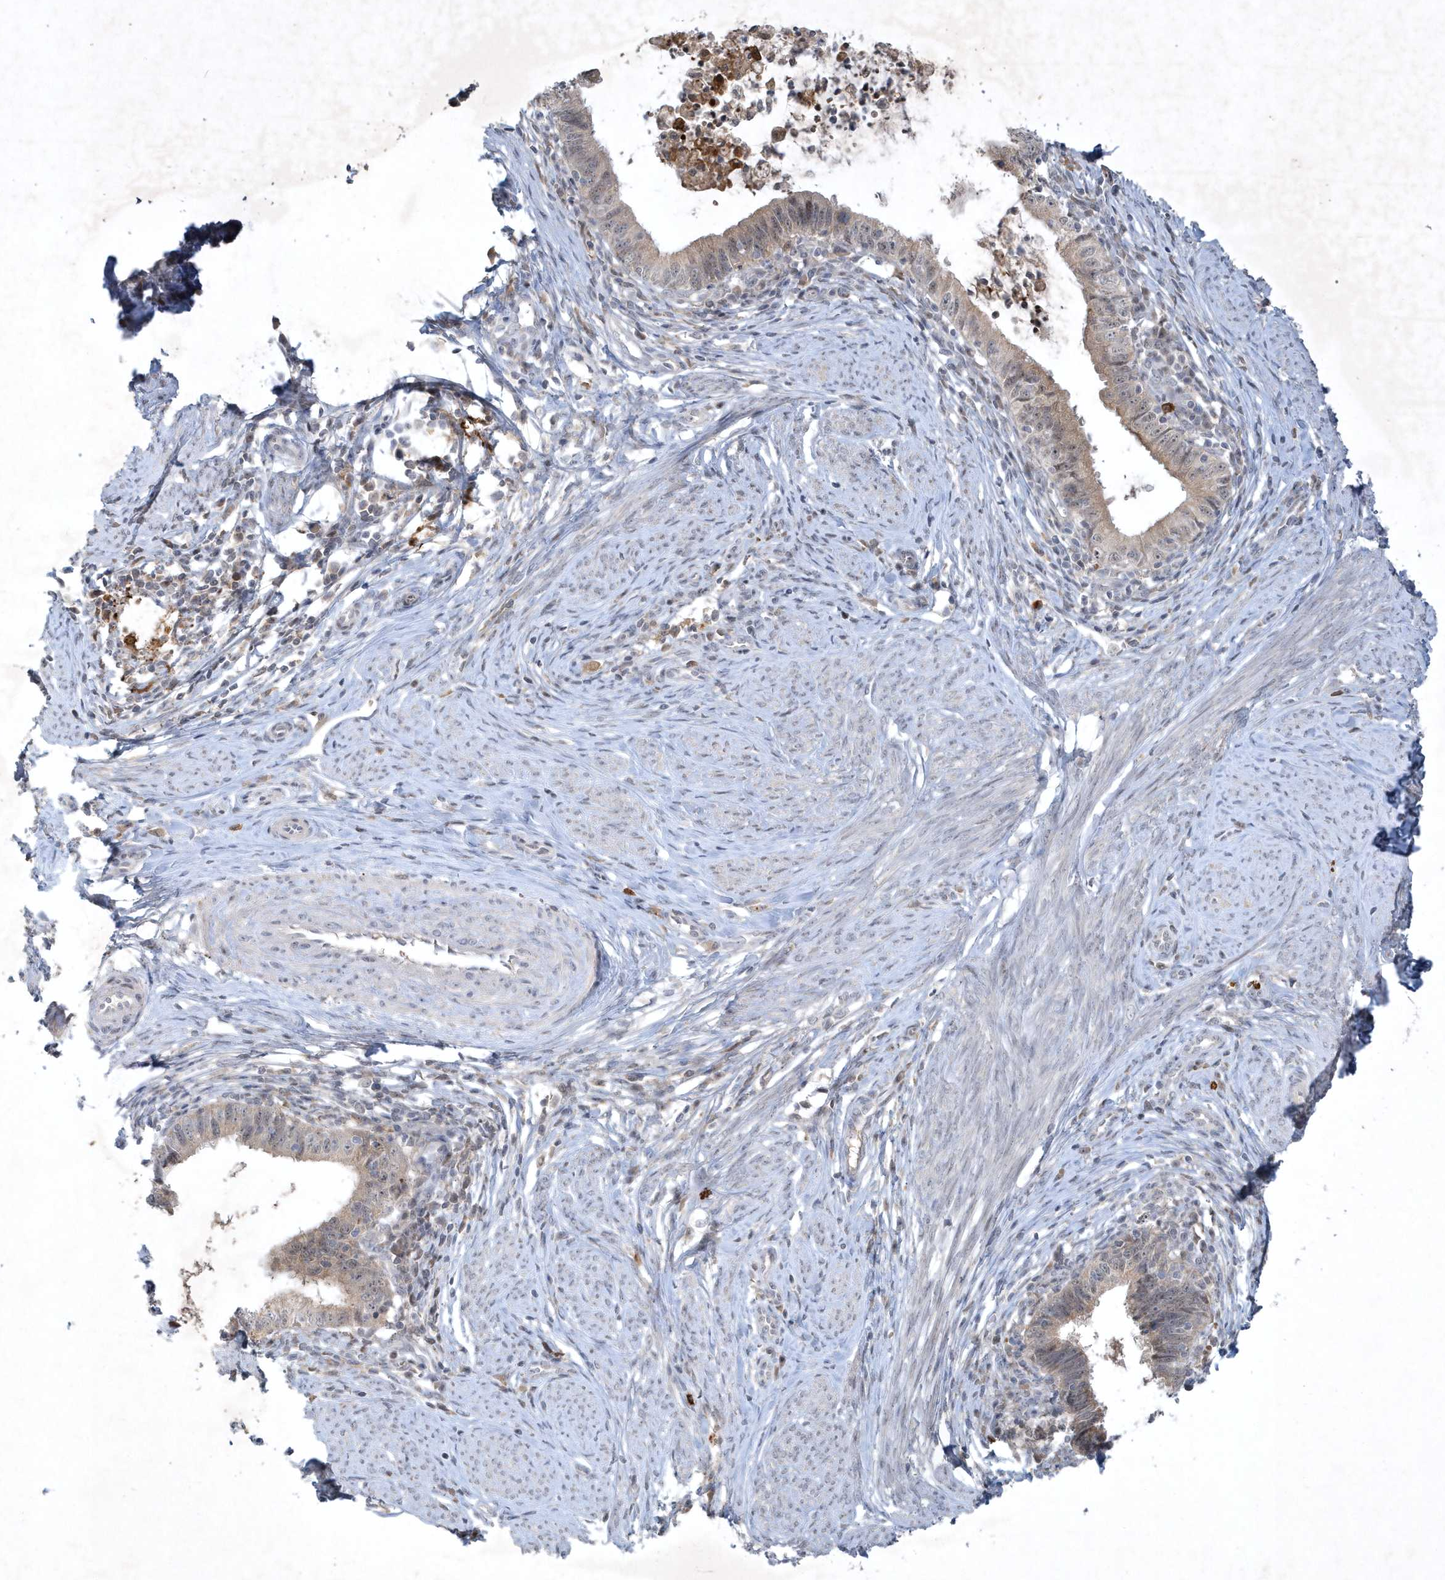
{"staining": {"intensity": "weak", "quantity": ">75%", "location": "cytoplasmic/membranous"}, "tissue": "cervical cancer", "cell_type": "Tumor cells", "image_type": "cancer", "snomed": [{"axis": "morphology", "description": "Adenocarcinoma, NOS"}, {"axis": "topography", "description": "Cervix"}], "caption": "Brown immunohistochemical staining in human adenocarcinoma (cervical) shows weak cytoplasmic/membranous expression in about >75% of tumor cells. The staining was performed using DAB (3,3'-diaminobenzidine), with brown indicating positive protein expression. Nuclei are stained blue with hematoxylin.", "gene": "THG1L", "patient": {"sex": "female", "age": 36}}